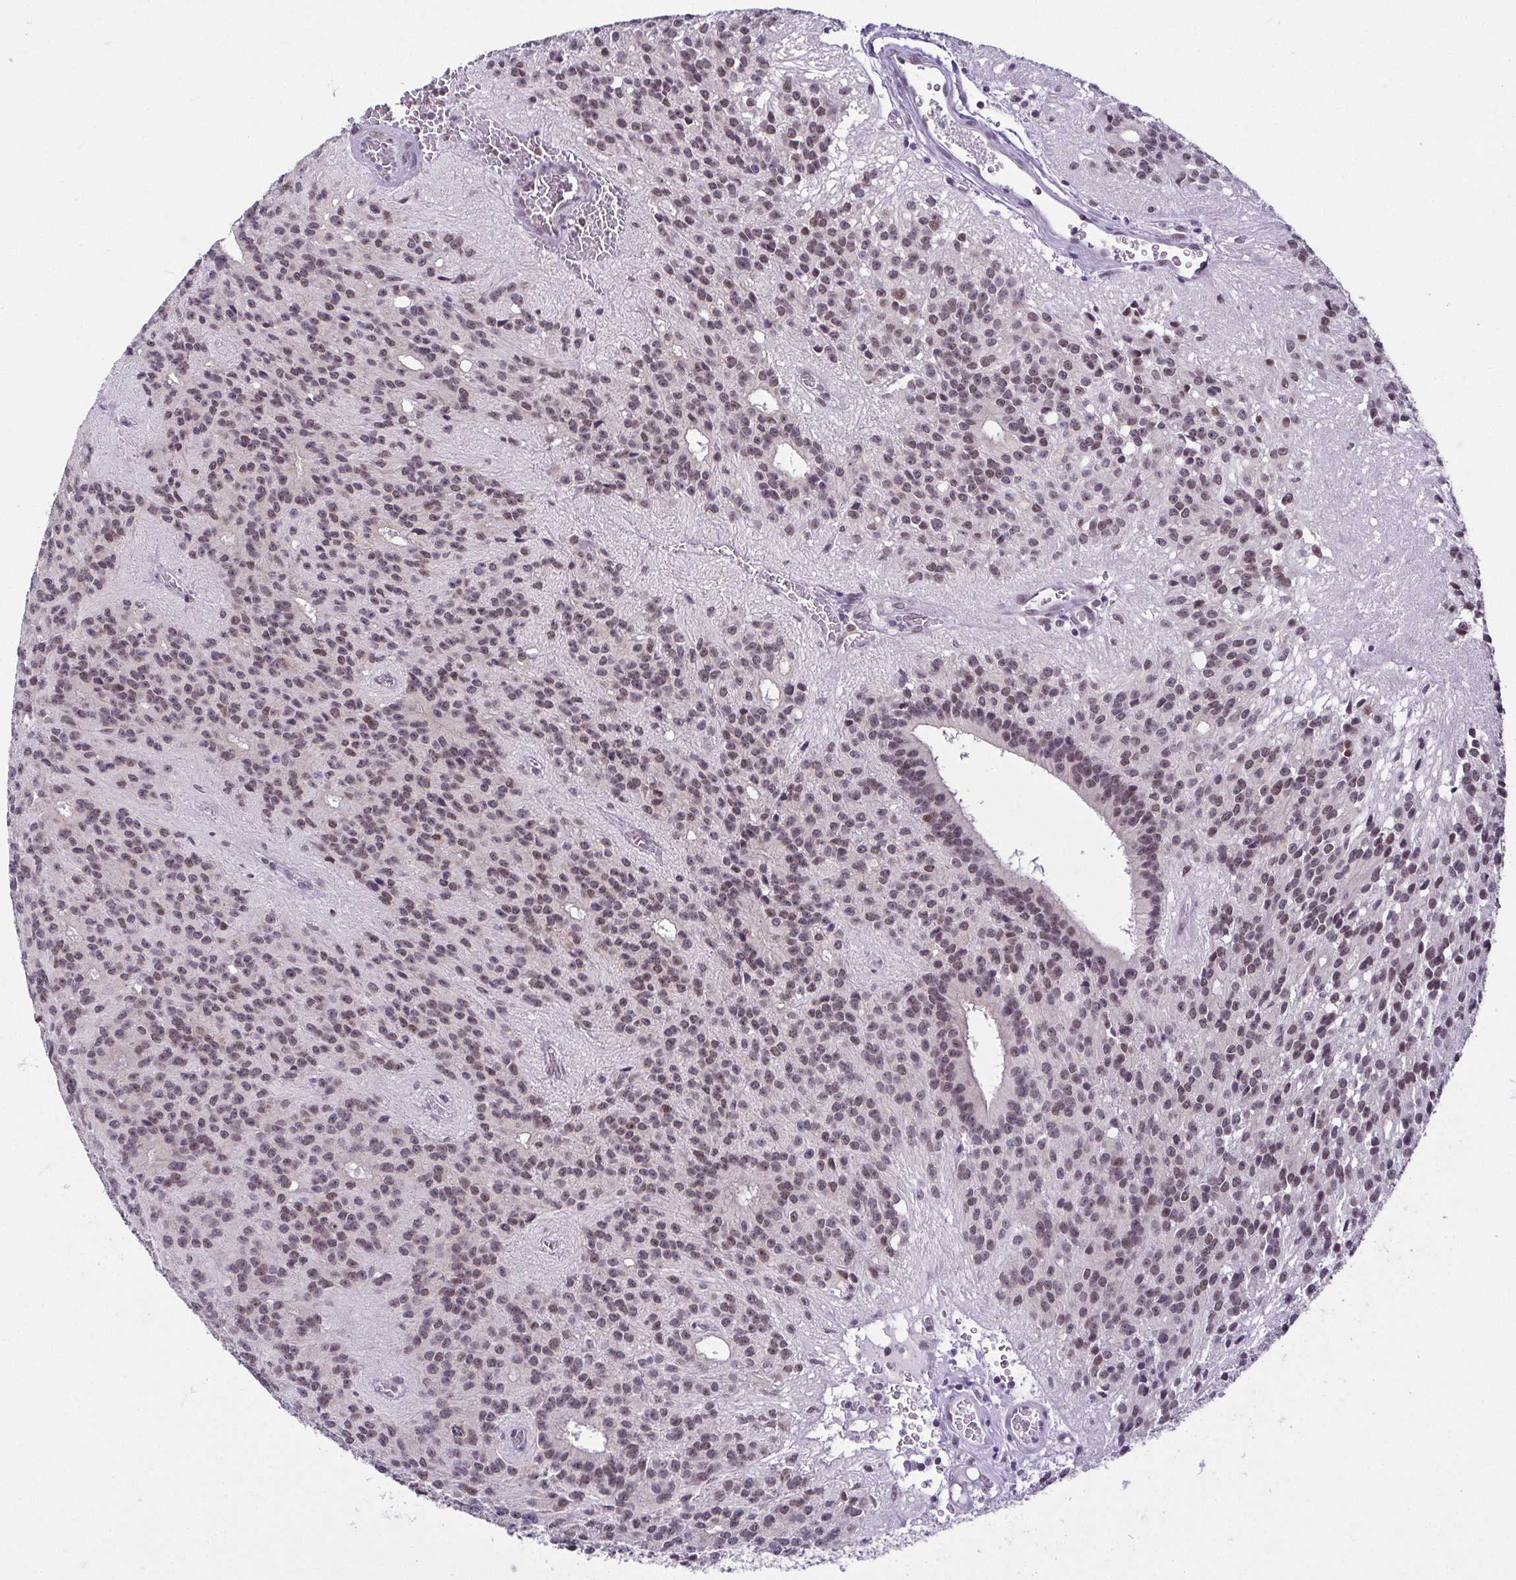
{"staining": {"intensity": "moderate", "quantity": "25%-75%", "location": "nuclear"}, "tissue": "glioma", "cell_type": "Tumor cells", "image_type": "cancer", "snomed": [{"axis": "morphology", "description": "Glioma, malignant, Low grade"}, {"axis": "topography", "description": "Brain"}], "caption": "This is an image of IHC staining of glioma, which shows moderate positivity in the nuclear of tumor cells.", "gene": "RBM3", "patient": {"sex": "male", "age": 31}}